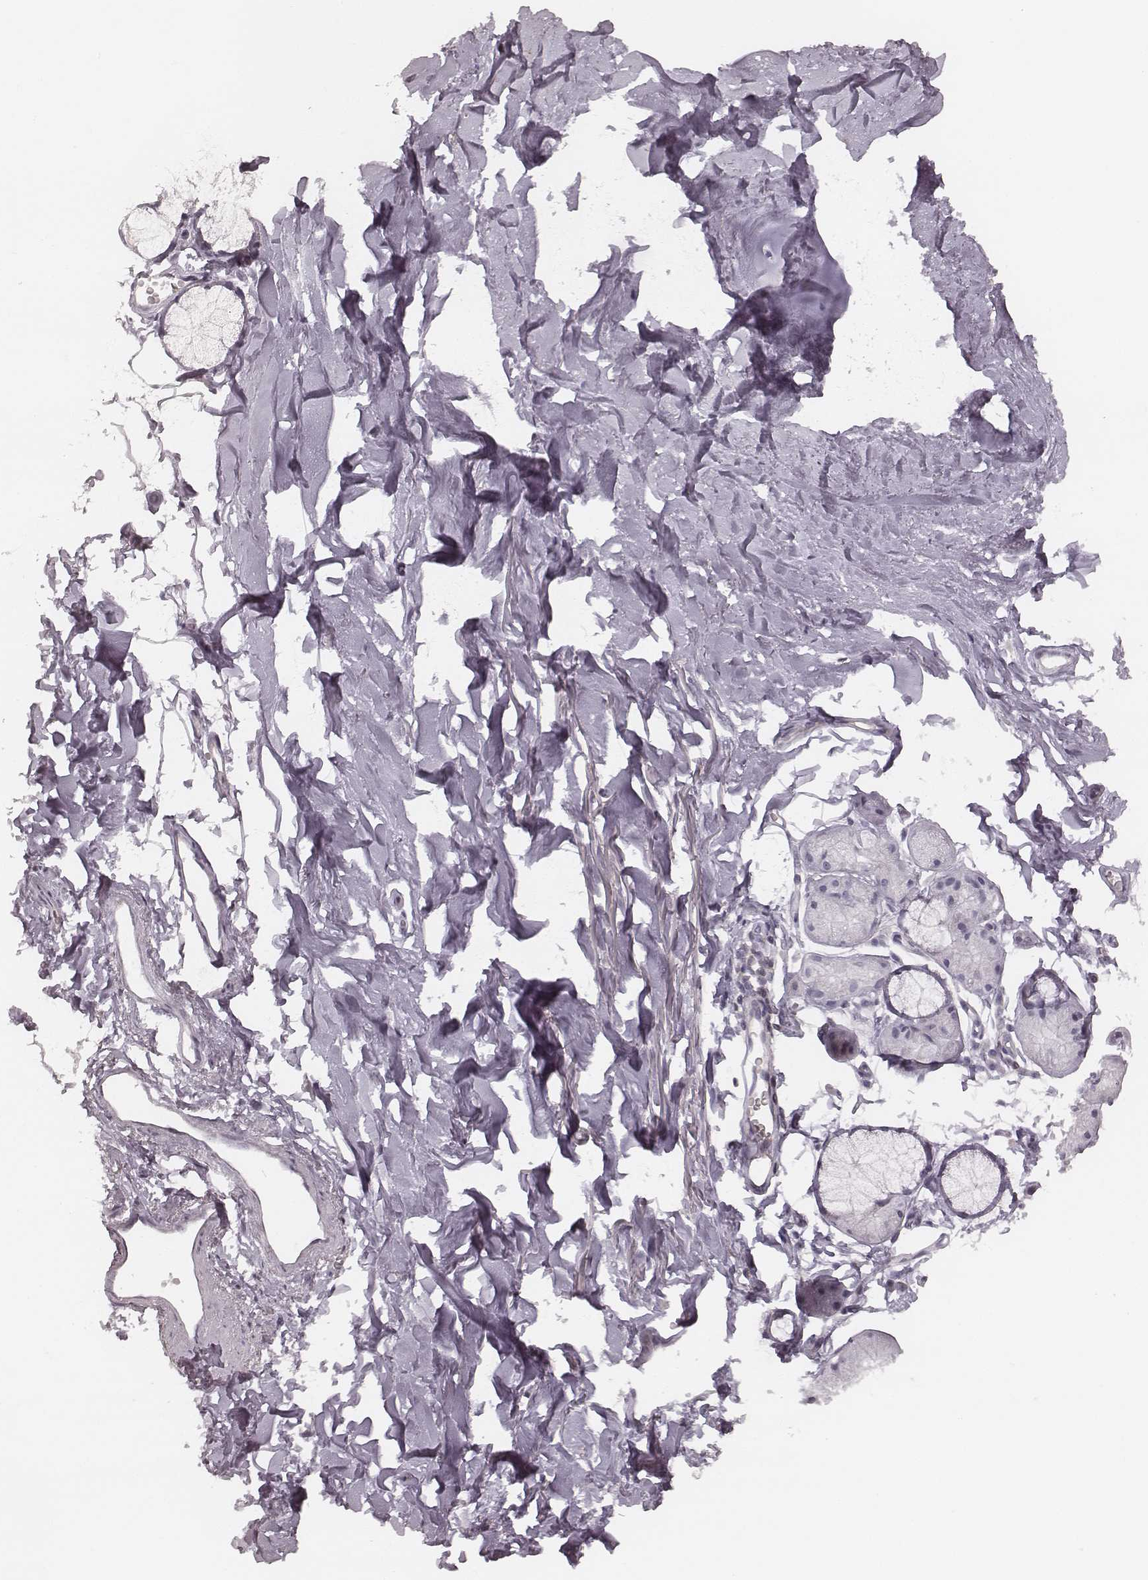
{"staining": {"intensity": "negative", "quantity": "none", "location": "none"}, "tissue": "adipose tissue", "cell_type": "Adipocytes", "image_type": "normal", "snomed": [{"axis": "morphology", "description": "Normal tissue, NOS"}, {"axis": "topography", "description": "Cartilage tissue"}, {"axis": "topography", "description": "Bronchus"}], "caption": "Immunohistochemical staining of unremarkable human adipose tissue exhibits no significant expression in adipocytes. (DAB IHC visualized using brightfield microscopy, high magnification).", "gene": "S100Z", "patient": {"sex": "female", "age": 79}}